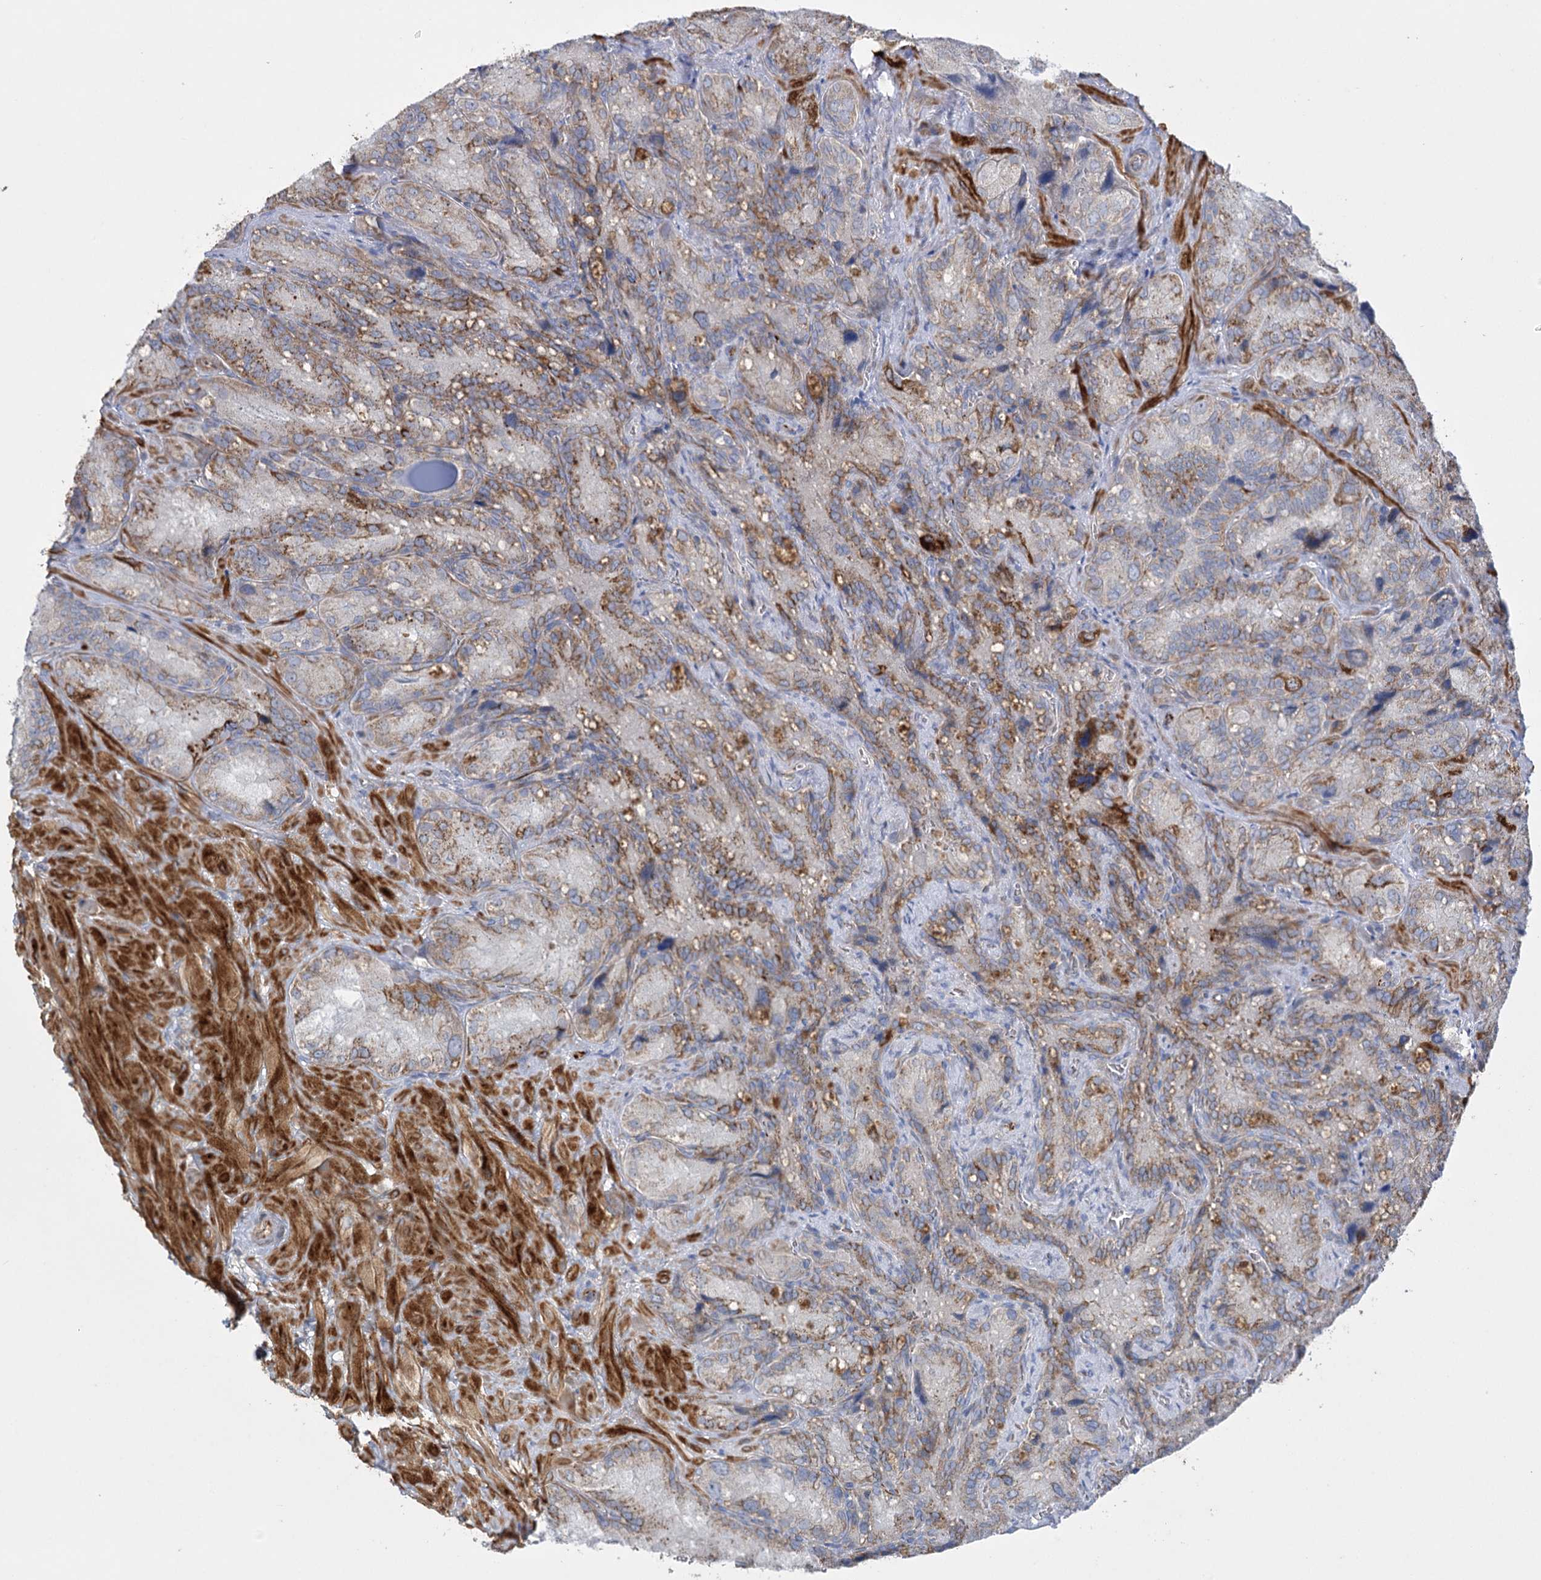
{"staining": {"intensity": "moderate", "quantity": "25%-75%", "location": "cytoplasmic/membranous"}, "tissue": "seminal vesicle", "cell_type": "Glandular cells", "image_type": "normal", "snomed": [{"axis": "morphology", "description": "Normal tissue, NOS"}, {"axis": "topography", "description": "Seminal veicle"}], "caption": "Moderate cytoplasmic/membranous expression for a protein is identified in about 25%-75% of glandular cells of normal seminal vesicle using immunohistochemistry (IHC).", "gene": "DHTKD1", "patient": {"sex": "male", "age": 62}}